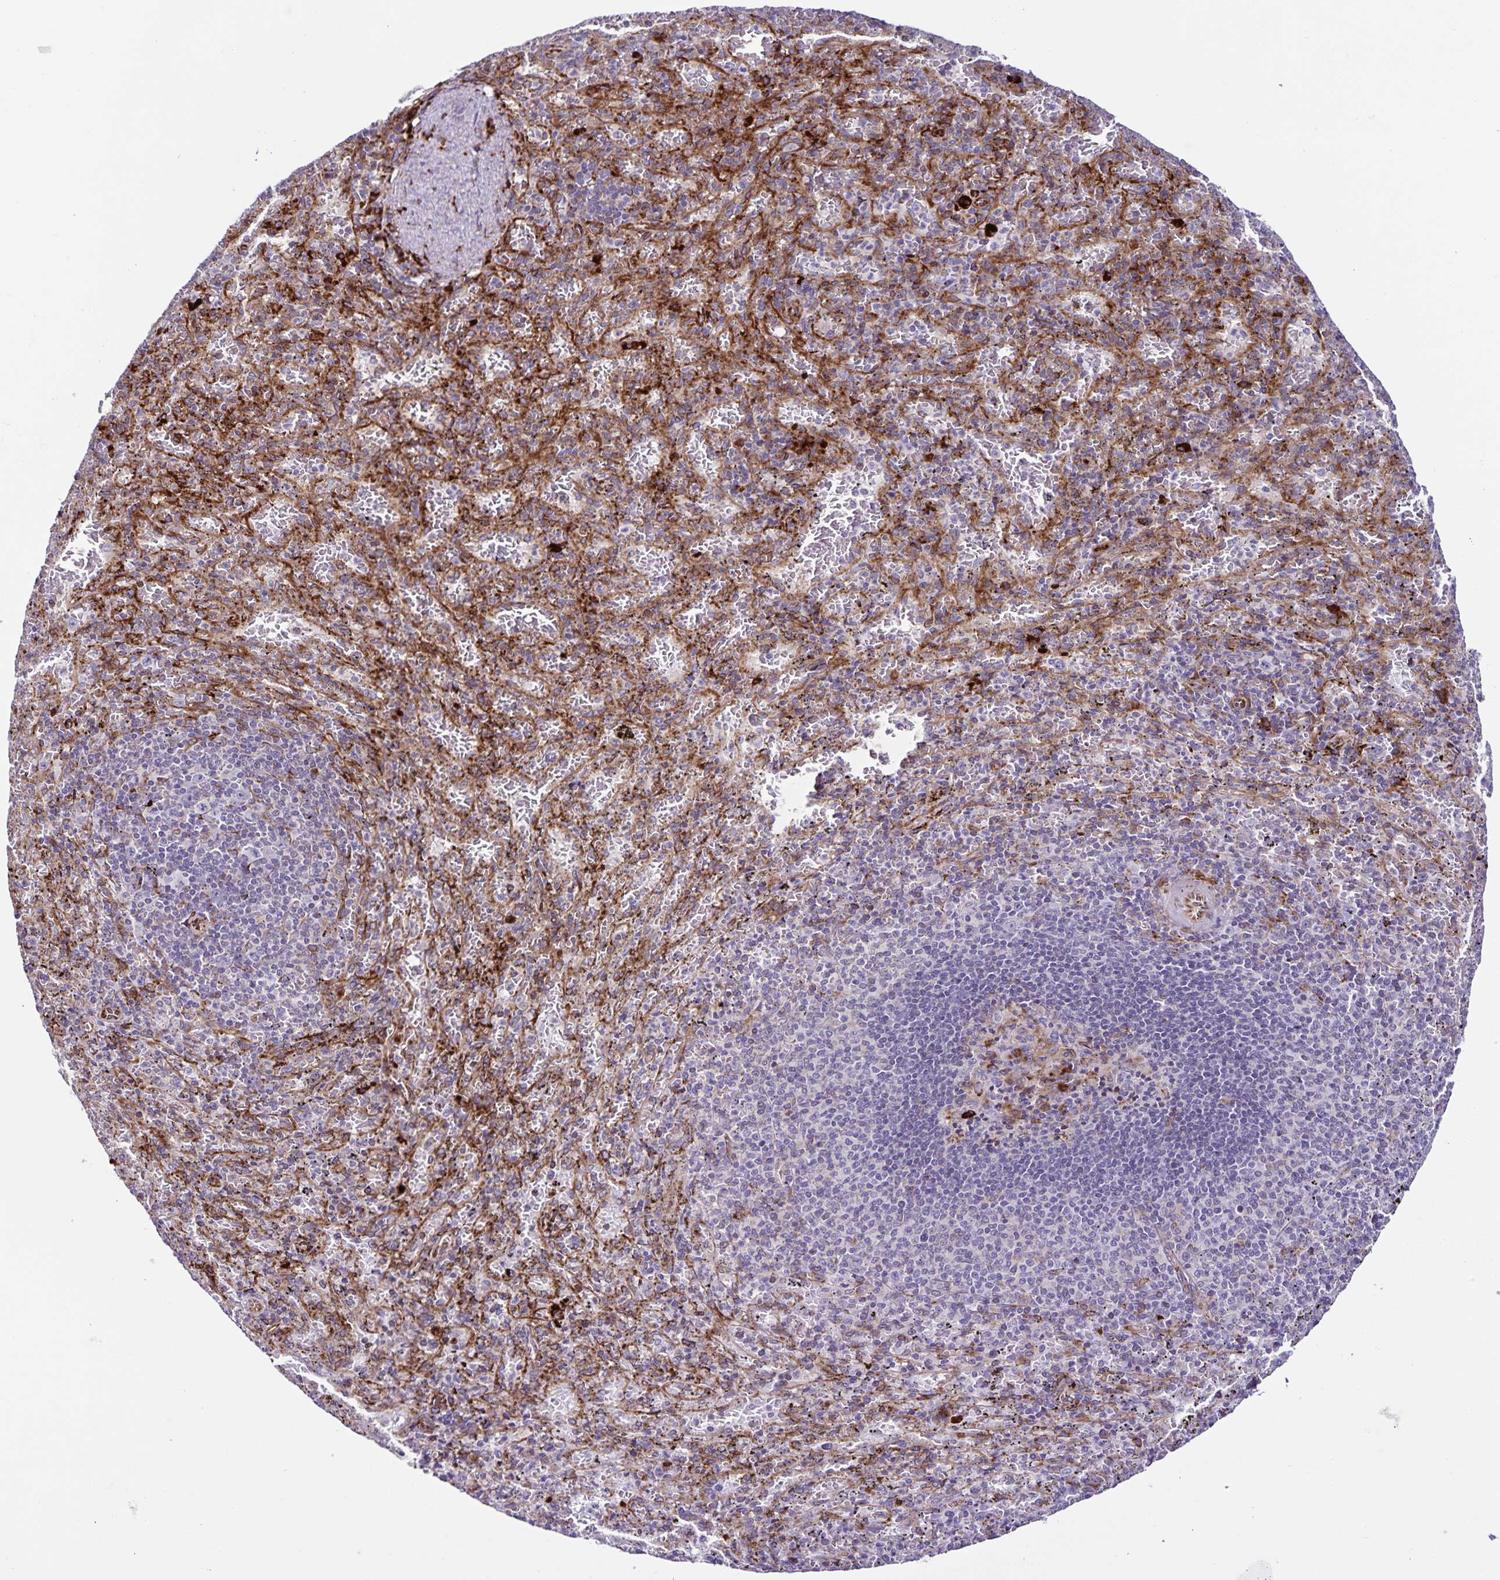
{"staining": {"intensity": "negative", "quantity": "none", "location": "none"}, "tissue": "spleen", "cell_type": "Cells in red pulp", "image_type": "normal", "snomed": [{"axis": "morphology", "description": "Normal tissue, NOS"}, {"axis": "topography", "description": "Spleen"}], "caption": "This is an immunohistochemistry photomicrograph of normal human spleen. There is no positivity in cells in red pulp.", "gene": "OSBPL5", "patient": {"sex": "male", "age": 57}}